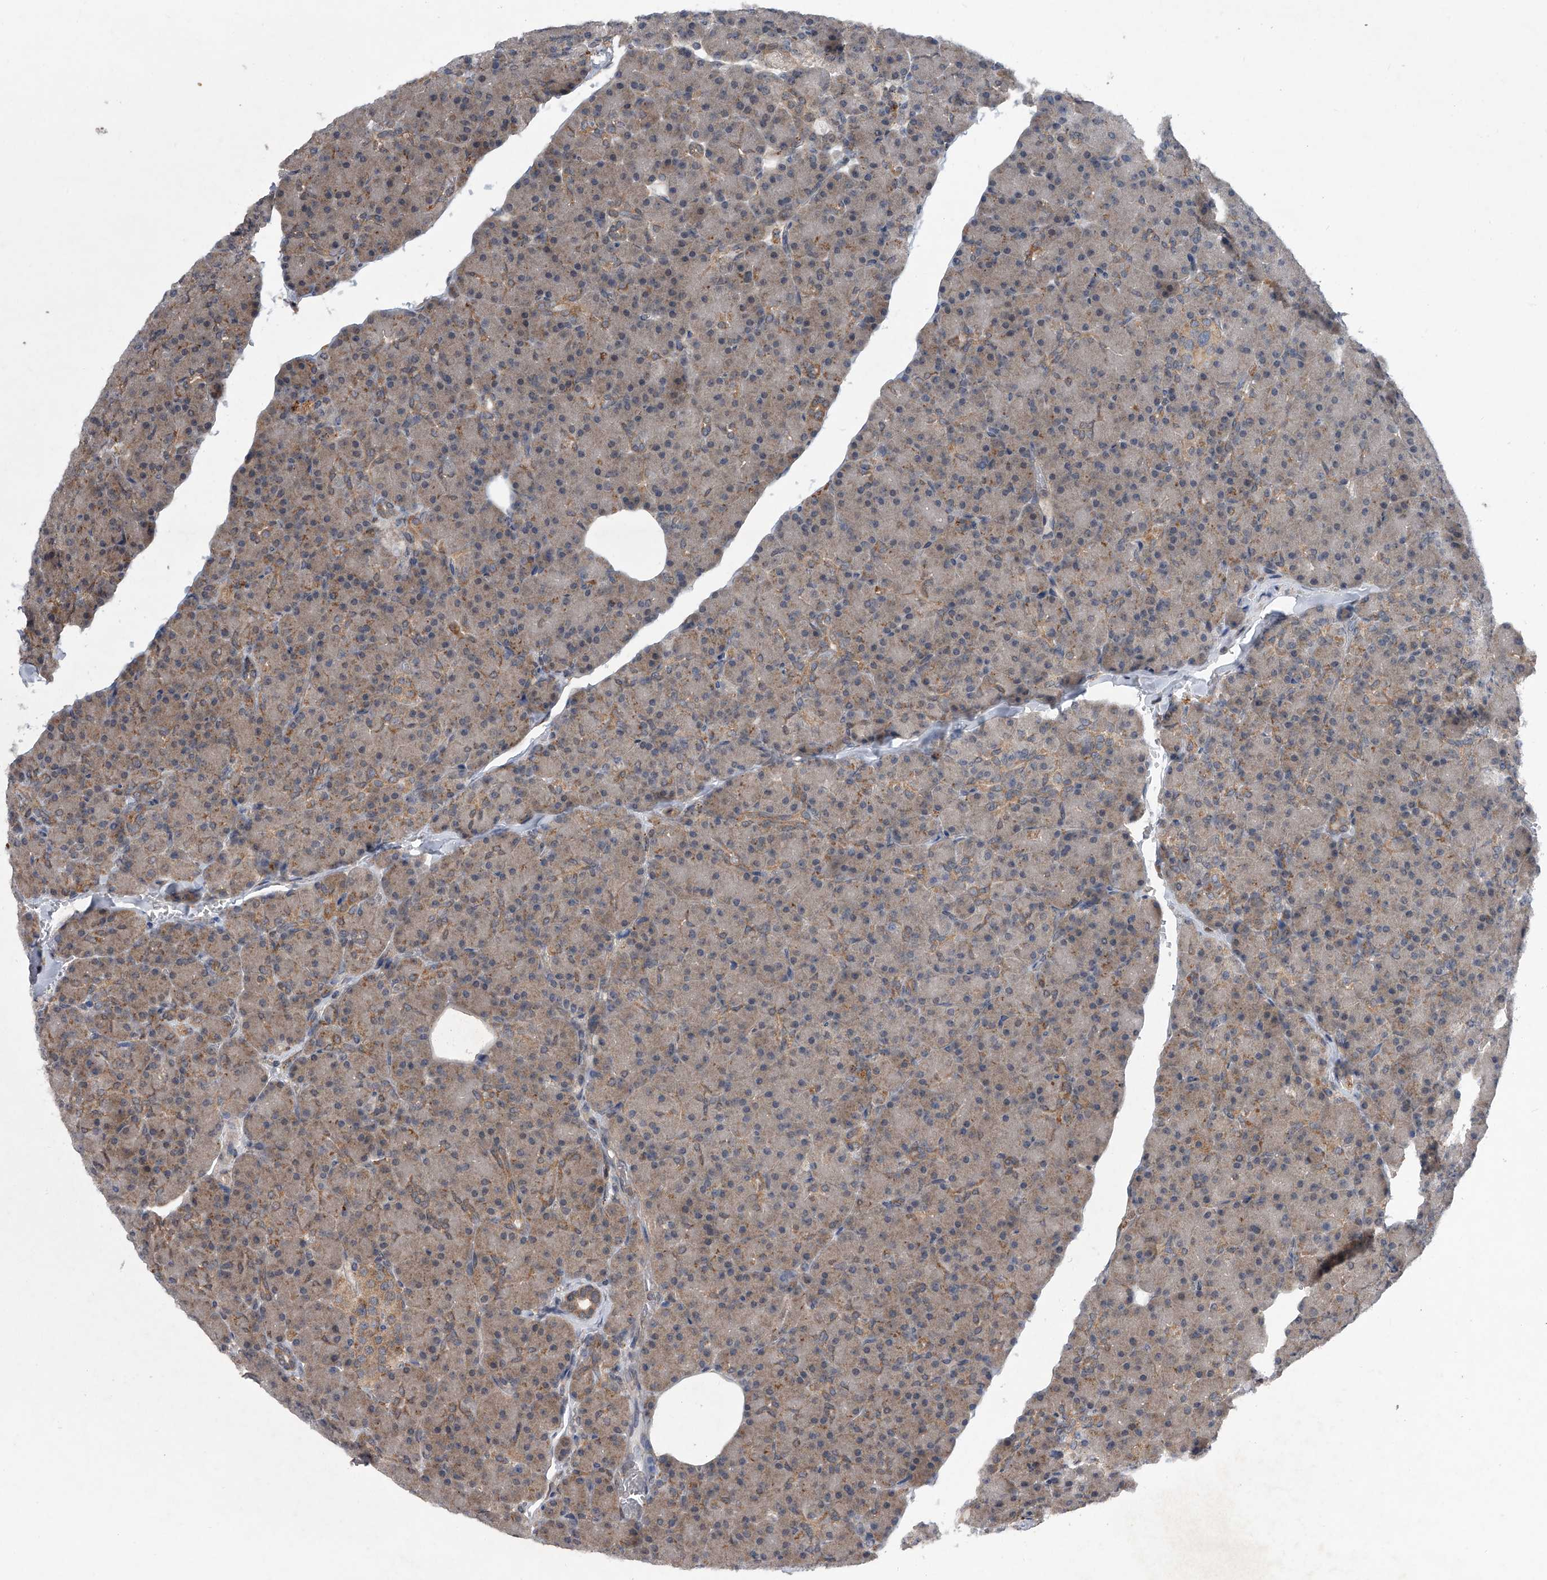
{"staining": {"intensity": "moderate", "quantity": "25%-75%", "location": "cytoplasmic/membranous"}, "tissue": "pancreas", "cell_type": "Exocrine glandular cells", "image_type": "normal", "snomed": [{"axis": "morphology", "description": "Normal tissue, NOS"}, {"axis": "topography", "description": "Pancreas"}], "caption": "Human pancreas stained for a protein (brown) exhibits moderate cytoplasmic/membranous positive positivity in about 25%-75% of exocrine glandular cells.", "gene": "GEMIN8", "patient": {"sex": "female", "age": 43}}